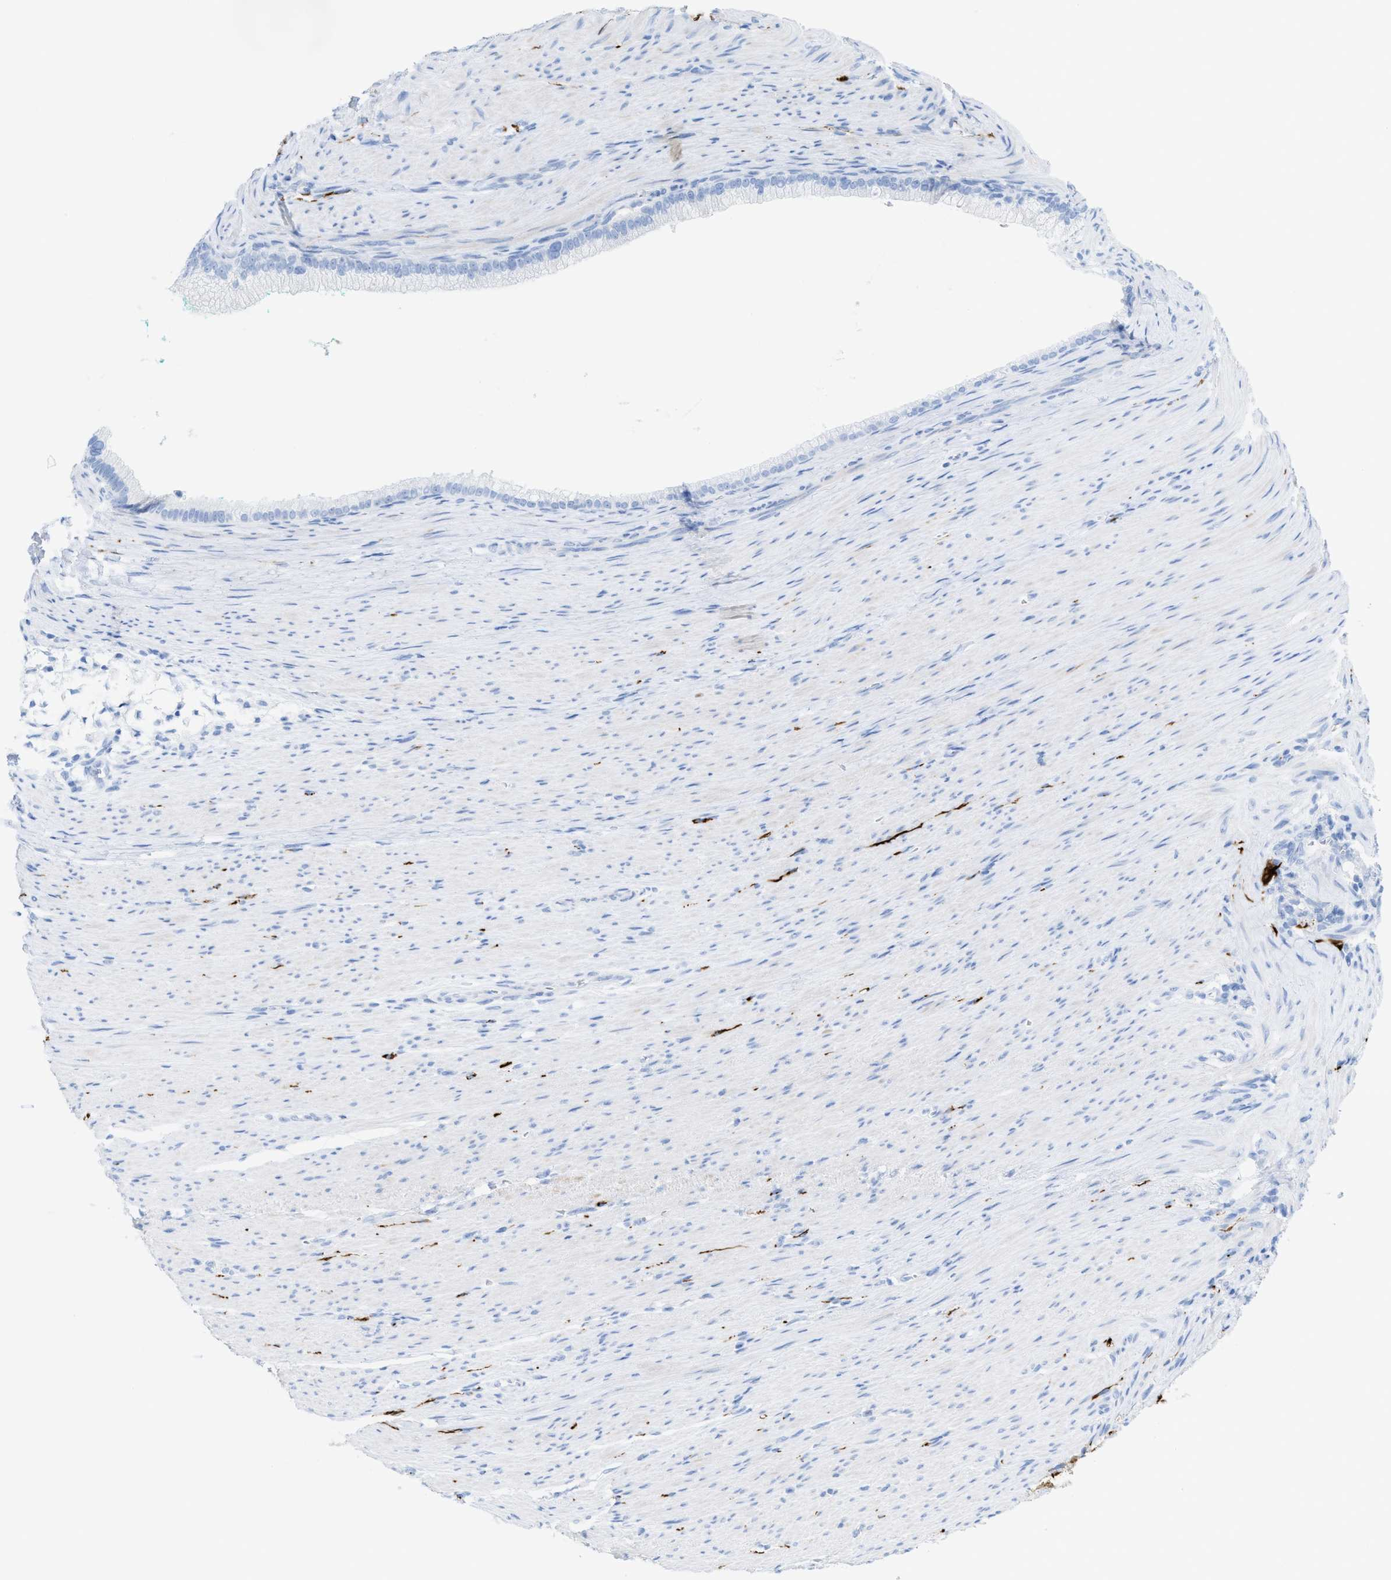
{"staining": {"intensity": "negative", "quantity": "none", "location": "none"}, "tissue": "pancreatic cancer", "cell_type": "Tumor cells", "image_type": "cancer", "snomed": [{"axis": "morphology", "description": "Adenocarcinoma, NOS"}, {"axis": "topography", "description": "Pancreas"}], "caption": "IHC of human pancreatic adenocarcinoma exhibits no positivity in tumor cells. (Stains: DAB (3,3'-diaminobenzidine) immunohistochemistry (IHC) with hematoxylin counter stain, Microscopy: brightfield microscopy at high magnification).", "gene": "ANKFN1", "patient": {"sex": "male", "age": 69}}